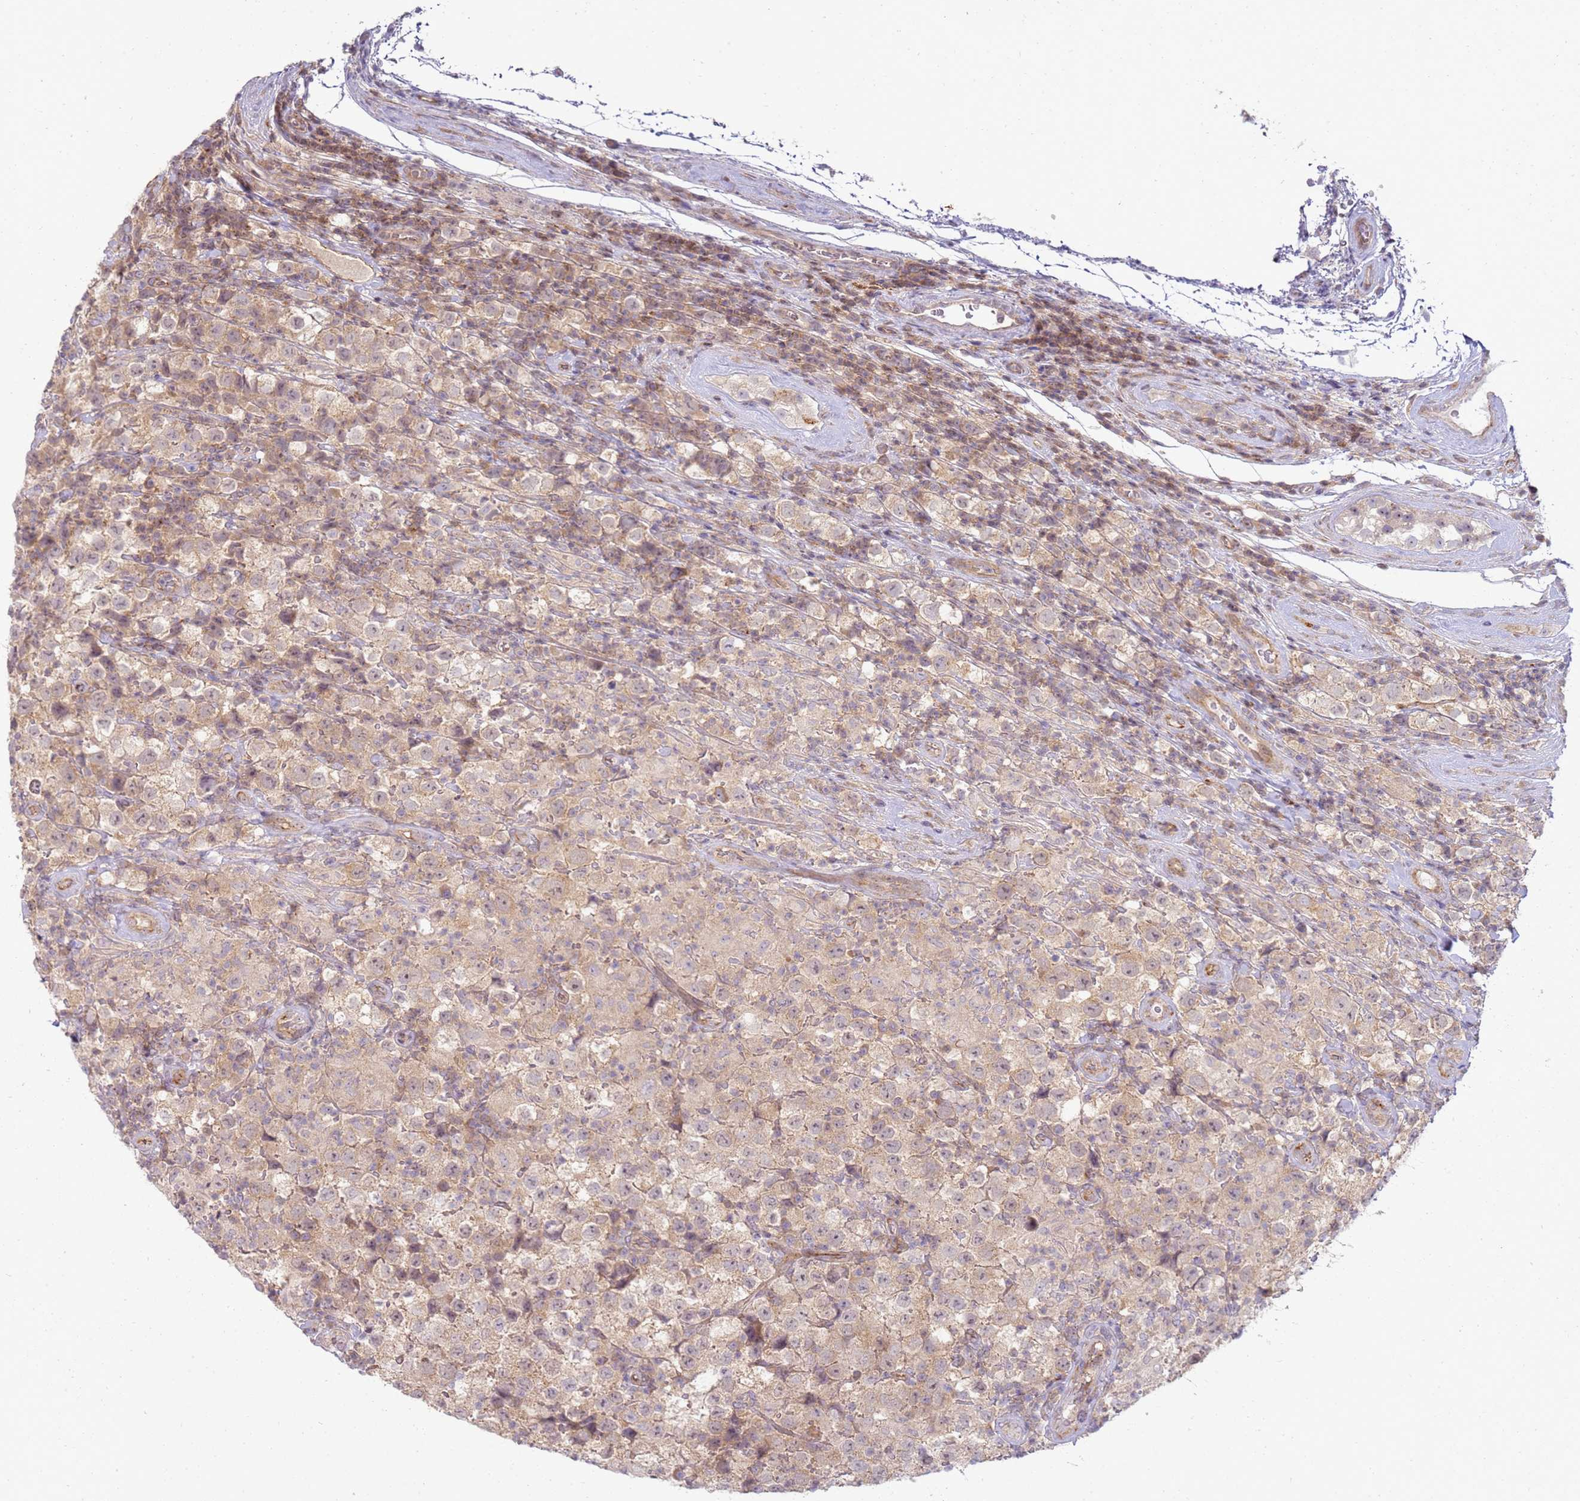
{"staining": {"intensity": "weak", "quantity": ">75%", "location": "cytoplasmic/membranous"}, "tissue": "testis cancer", "cell_type": "Tumor cells", "image_type": "cancer", "snomed": [{"axis": "morphology", "description": "Seminoma, NOS"}, {"axis": "morphology", "description": "Carcinoma, Embryonal, NOS"}, {"axis": "topography", "description": "Testis"}], "caption": "Immunohistochemistry of testis embryonal carcinoma reveals low levels of weak cytoplasmic/membranous expression in about >75% of tumor cells. (DAB (3,3'-diaminobenzidine) IHC, brown staining for protein, blue staining for nuclei).", "gene": "GRAP", "patient": {"sex": "male", "age": 41}}